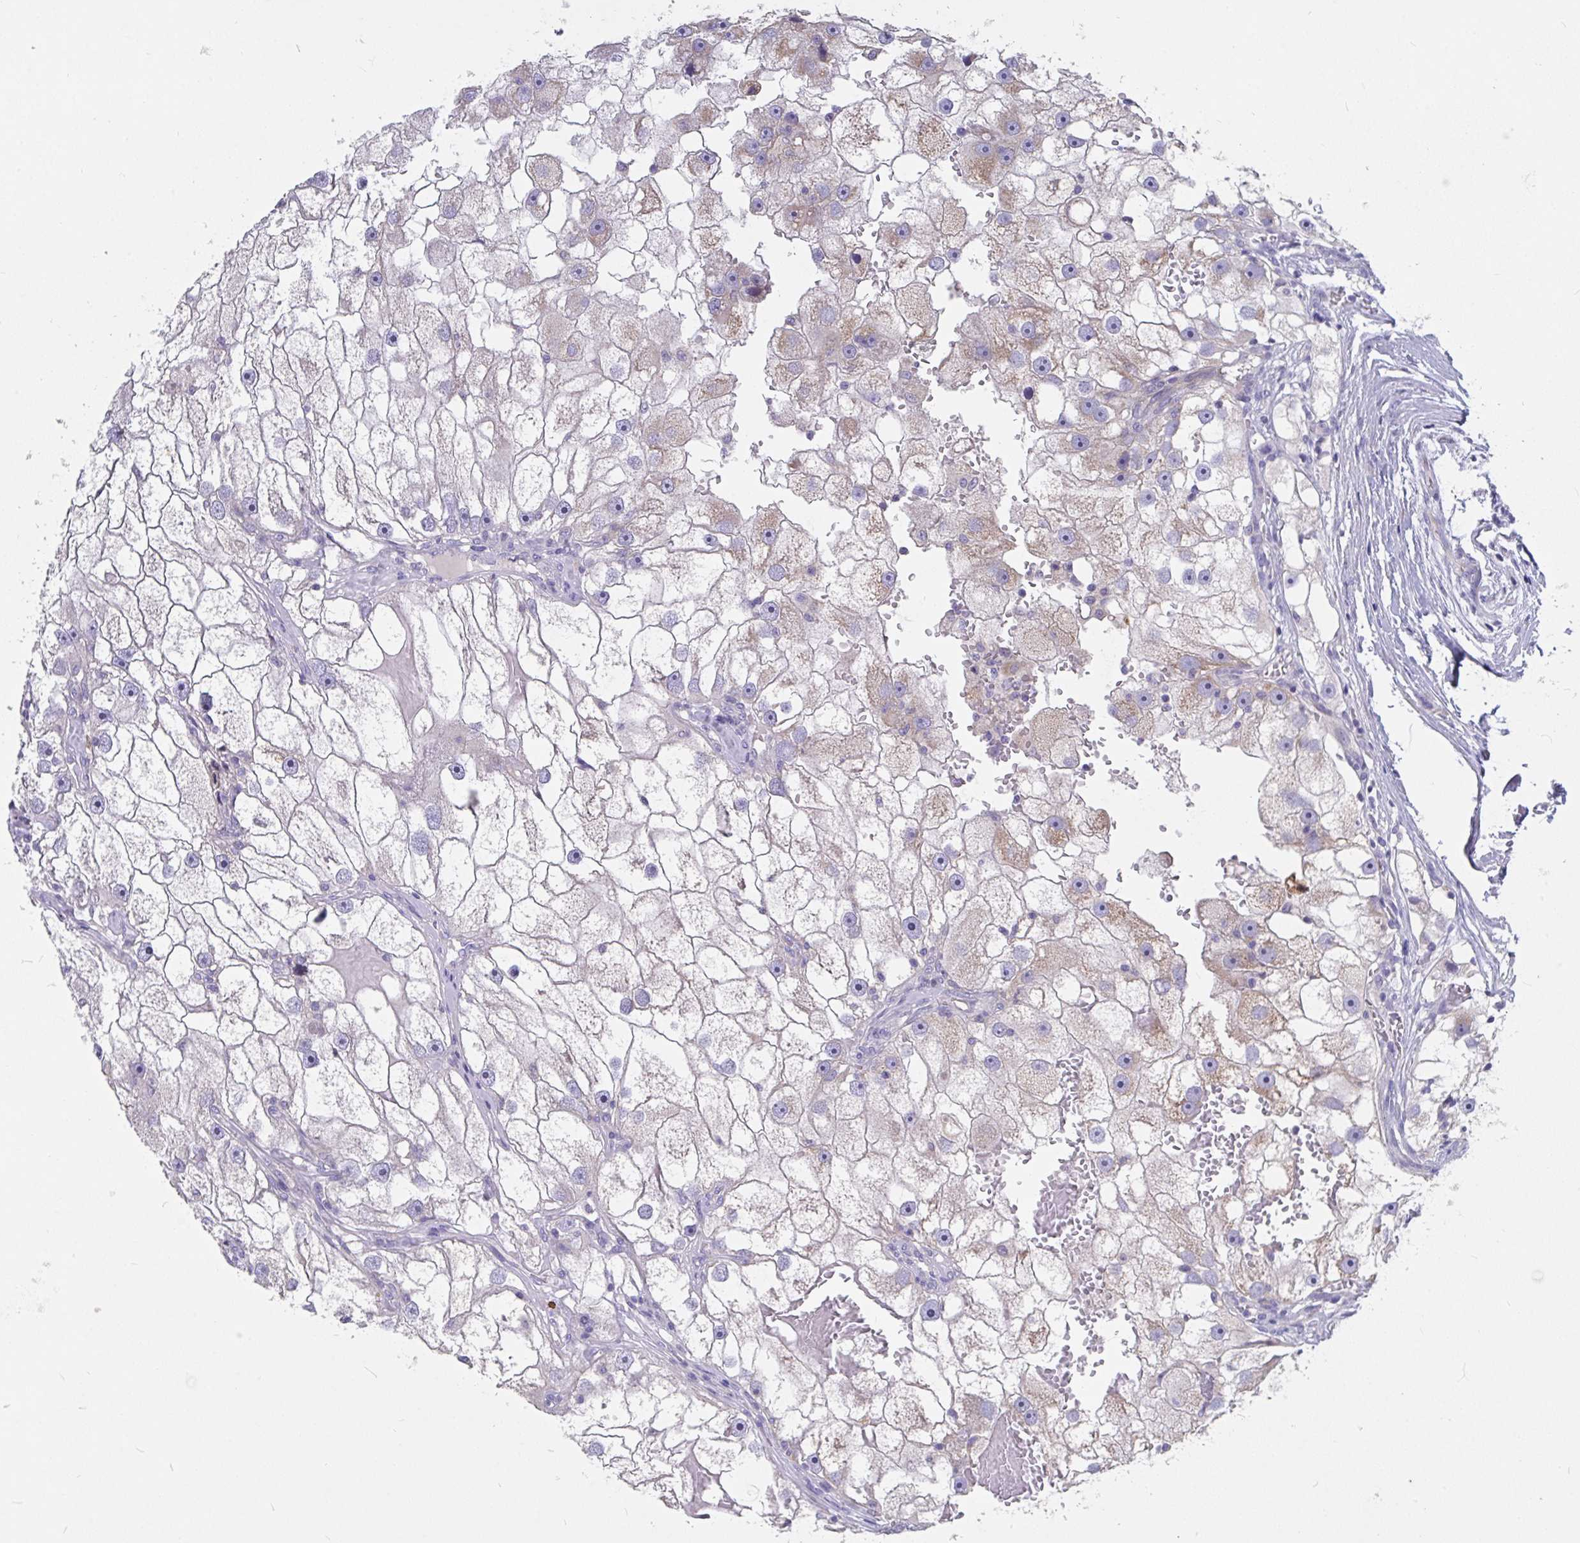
{"staining": {"intensity": "moderate", "quantity": "<25%", "location": "cytoplasmic/membranous"}, "tissue": "renal cancer", "cell_type": "Tumor cells", "image_type": "cancer", "snomed": [{"axis": "morphology", "description": "Adenocarcinoma, NOS"}, {"axis": "topography", "description": "Kidney"}], "caption": "Human renal cancer stained for a protein (brown) displays moderate cytoplasmic/membranous positive positivity in approximately <25% of tumor cells.", "gene": "ZNF561", "patient": {"sex": "male", "age": 63}}